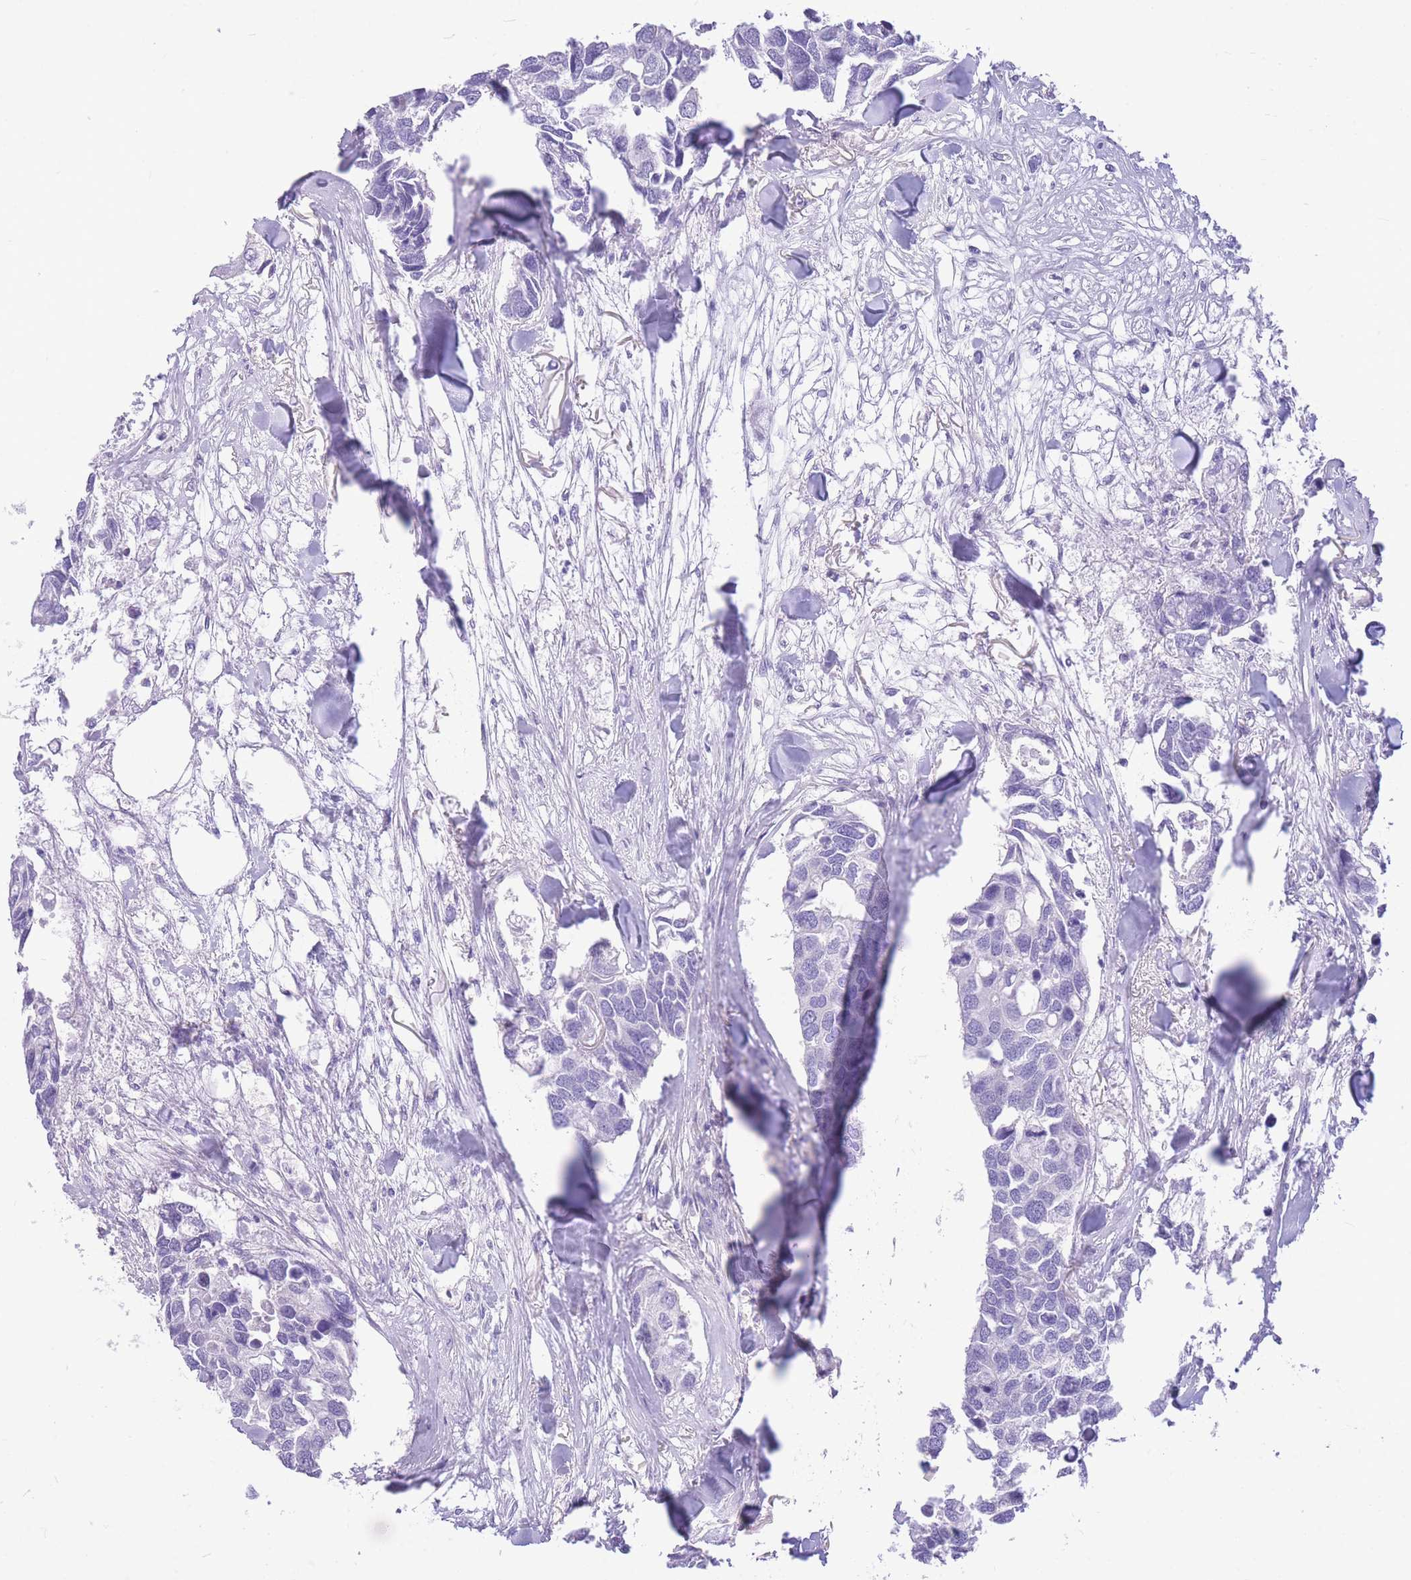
{"staining": {"intensity": "negative", "quantity": "none", "location": "none"}, "tissue": "breast cancer", "cell_type": "Tumor cells", "image_type": "cancer", "snomed": [{"axis": "morphology", "description": "Duct carcinoma"}, {"axis": "topography", "description": "Breast"}], "caption": "Breast cancer (intraductal carcinoma) stained for a protein using IHC shows no expression tumor cells.", "gene": "ZNF311", "patient": {"sex": "female", "age": 83}}